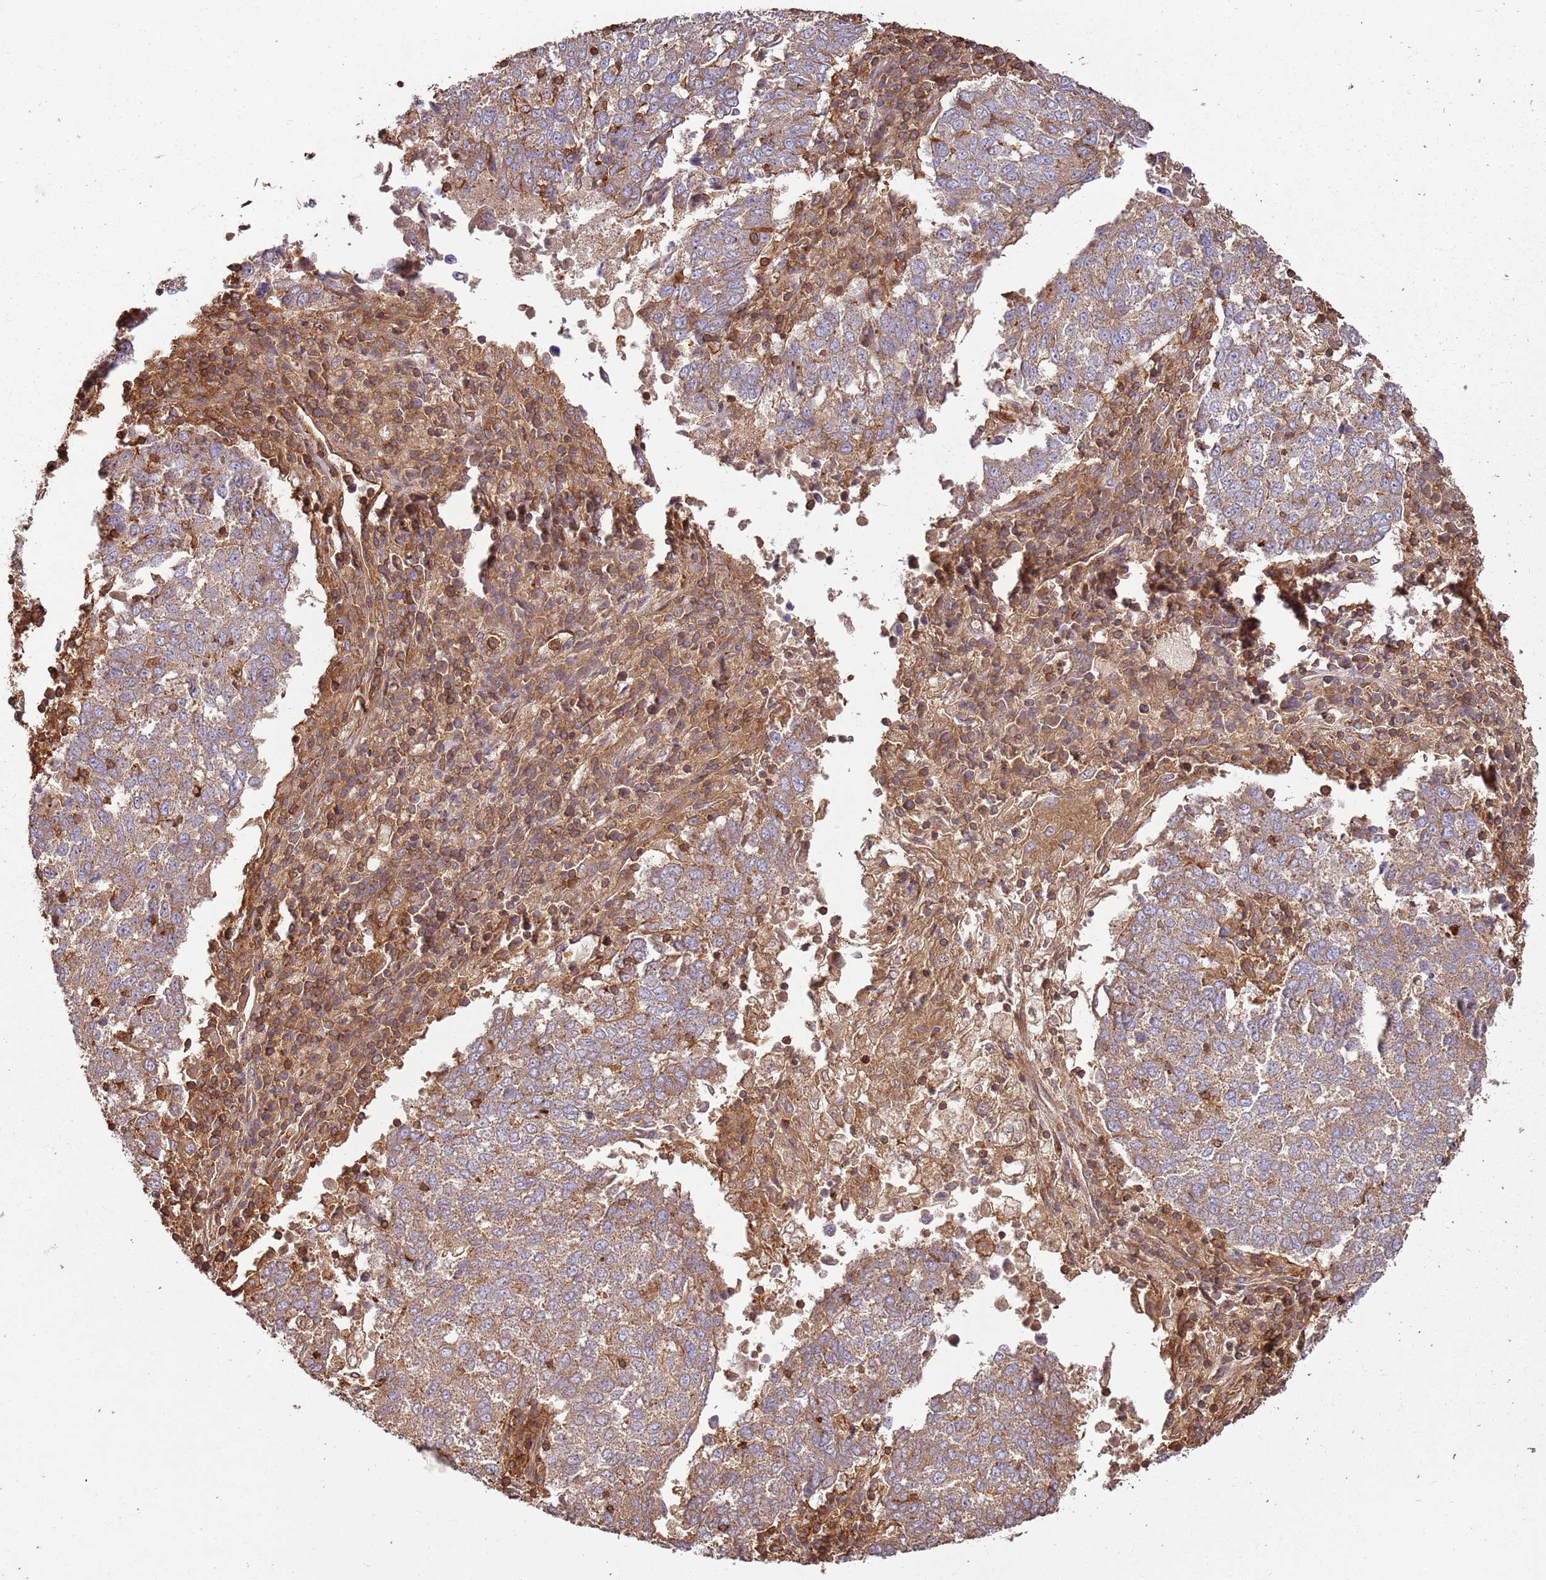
{"staining": {"intensity": "moderate", "quantity": ">75%", "location": "cytoplasmic/membranous"}, "tissue": "lung cancer", "cell_type": "Tumor cells", "image_type": "cancer", "snomed": [{"axis": "morphology", "description": "Squamous cell carcinoma, NOS"}, {"axis": "topography", "description": "Lung"}], "caption": "Human squamous cell carcinoma (lung) stained with a brown dye exhibits moderate cytoplasmic/membranous positive expression in about >75% of tumor cells.", "gene": "ACVR2A", "patient": {"sex": "male", "age": 73}}